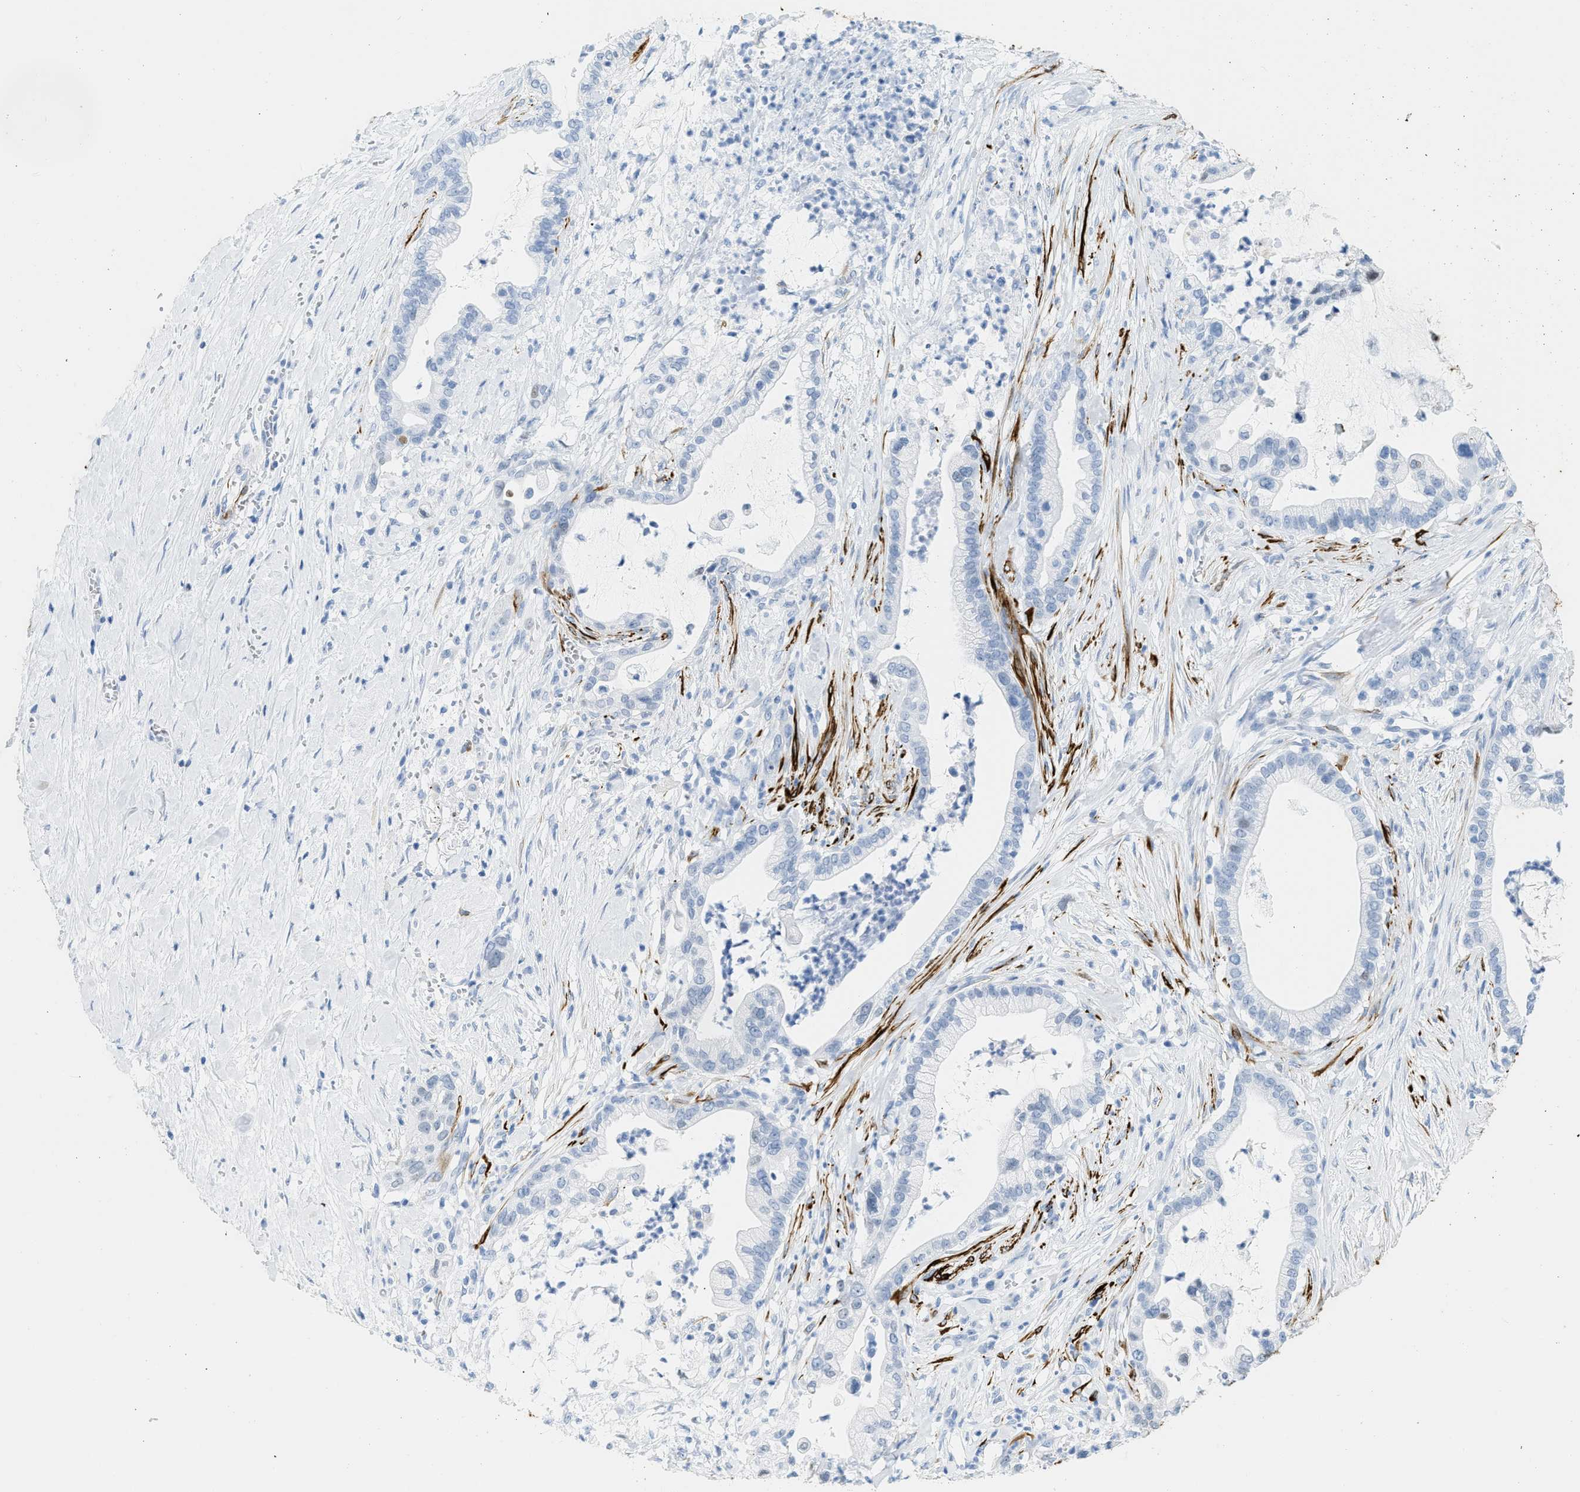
{"staining": {"intensity": "negative", "quantity": "none", "location": "none"}, "tissue": "pancreatic cancer", "cell_type": "Tumor cells", "image_type": "cancer", "snomed": [{"axis": "morphology", "description": "Adenocarcinoma, NOS"}, {"axis": "topography", "description": "Pancreas"}], "caption": "There is no significant positivity in tumor cells of pancreatic cancer.", "gene": "DES", "patient": {"sex": "male", "age": 69}}